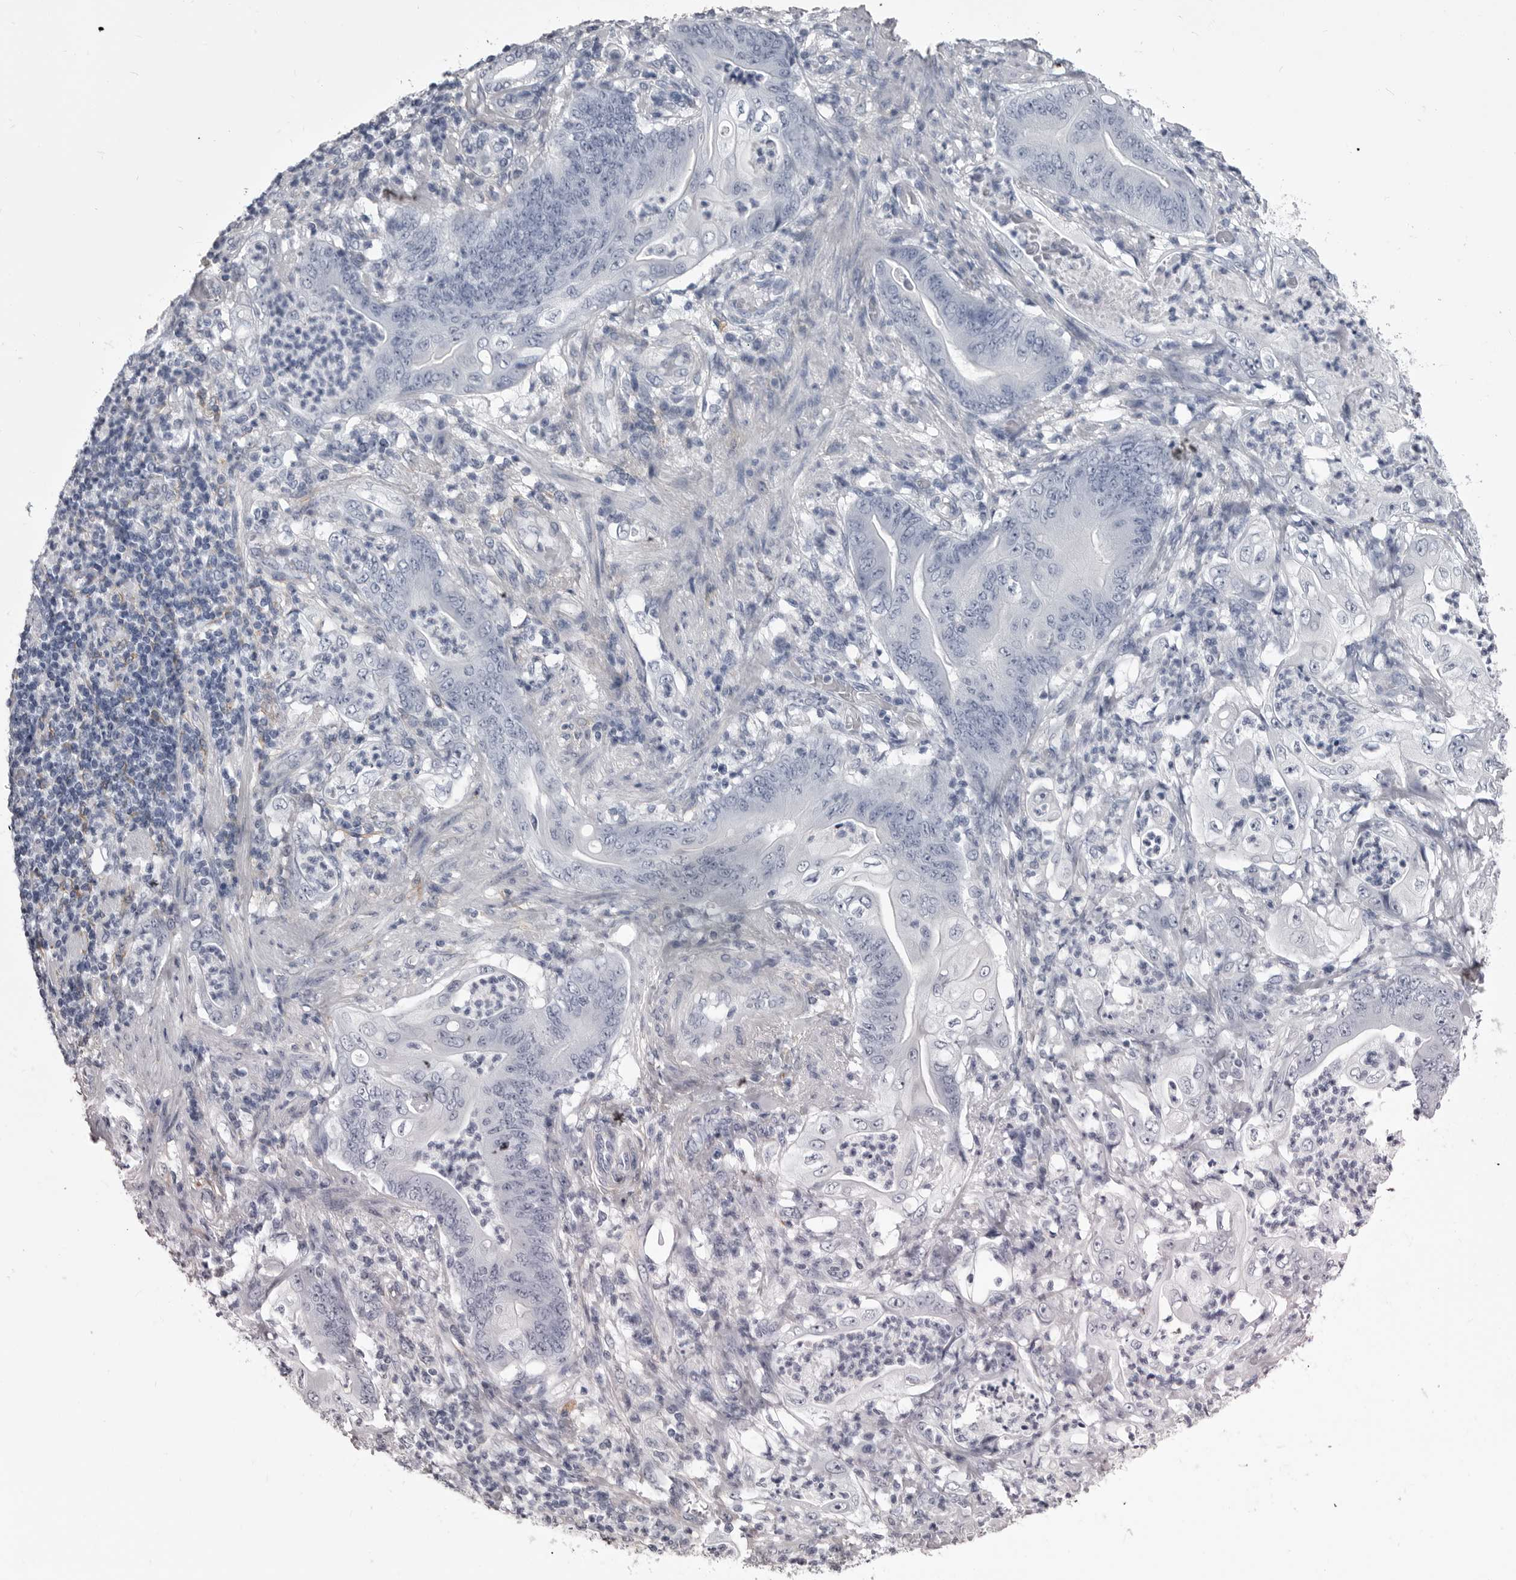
{"staining": {"intensity": "negative", "quantity": "none", "location": "none"}, "tissue": "stomach cancer", "cell_type": "Tumor cells", "image_type": "cancer", "snomed": [{"axis": "morphology", "description": "Adenocarcinoma, NOS"}, {"axis": "topography", "description": "Stomach"}], "caption": "DAB (3,3'-diaminobenzidine) immunohistochemical staining of human stomach adenocarcinoma reveals no significant expression in tumor cells.", "gene": "ANK2", "patient": {"sex": "female", "age": 73}}